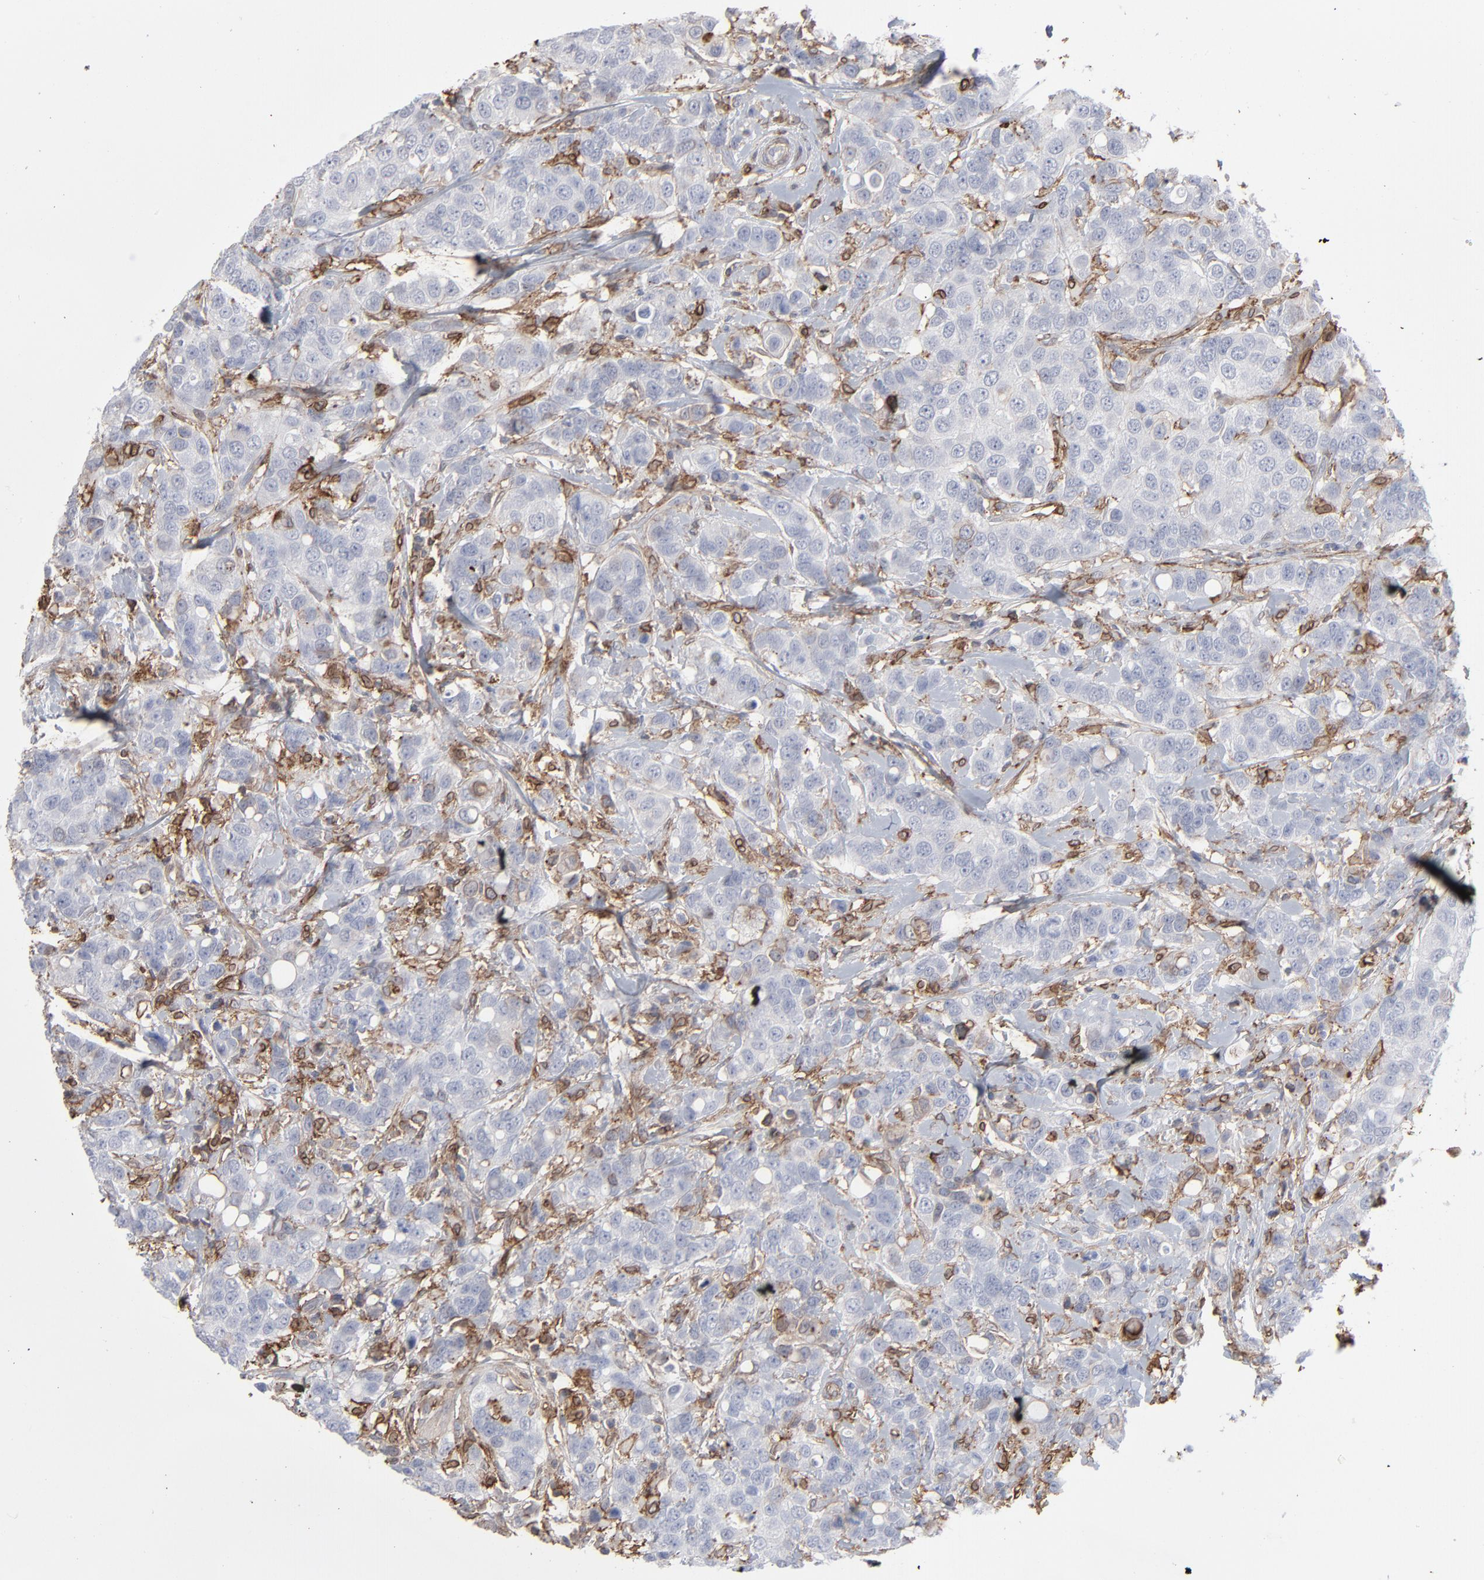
{"staining": {"intensity": "weak", "quantity": "<25%", "location": "cytoplasmic/membranous"}, "tissue": "breast cancer", "cell_type": "Tumor cells", "image_type": "cancer", "snomed": [{"axis": "morphology", "description": "Duct carcinoma"}, {"axis": "topography", "description": "Breast"}], "caption": "This is a micrograph of immunohistochemistry (IHC) staining of invasive ductal carcinoma (breast), which shows no expression in tumor cells. (Stains: DAB IHC with hematoxylin counter stain, Microscopy: brightfield microscopy at high magnification).", "gene": "ANXA5", "patient": {"sex": "female", "age": 27}}